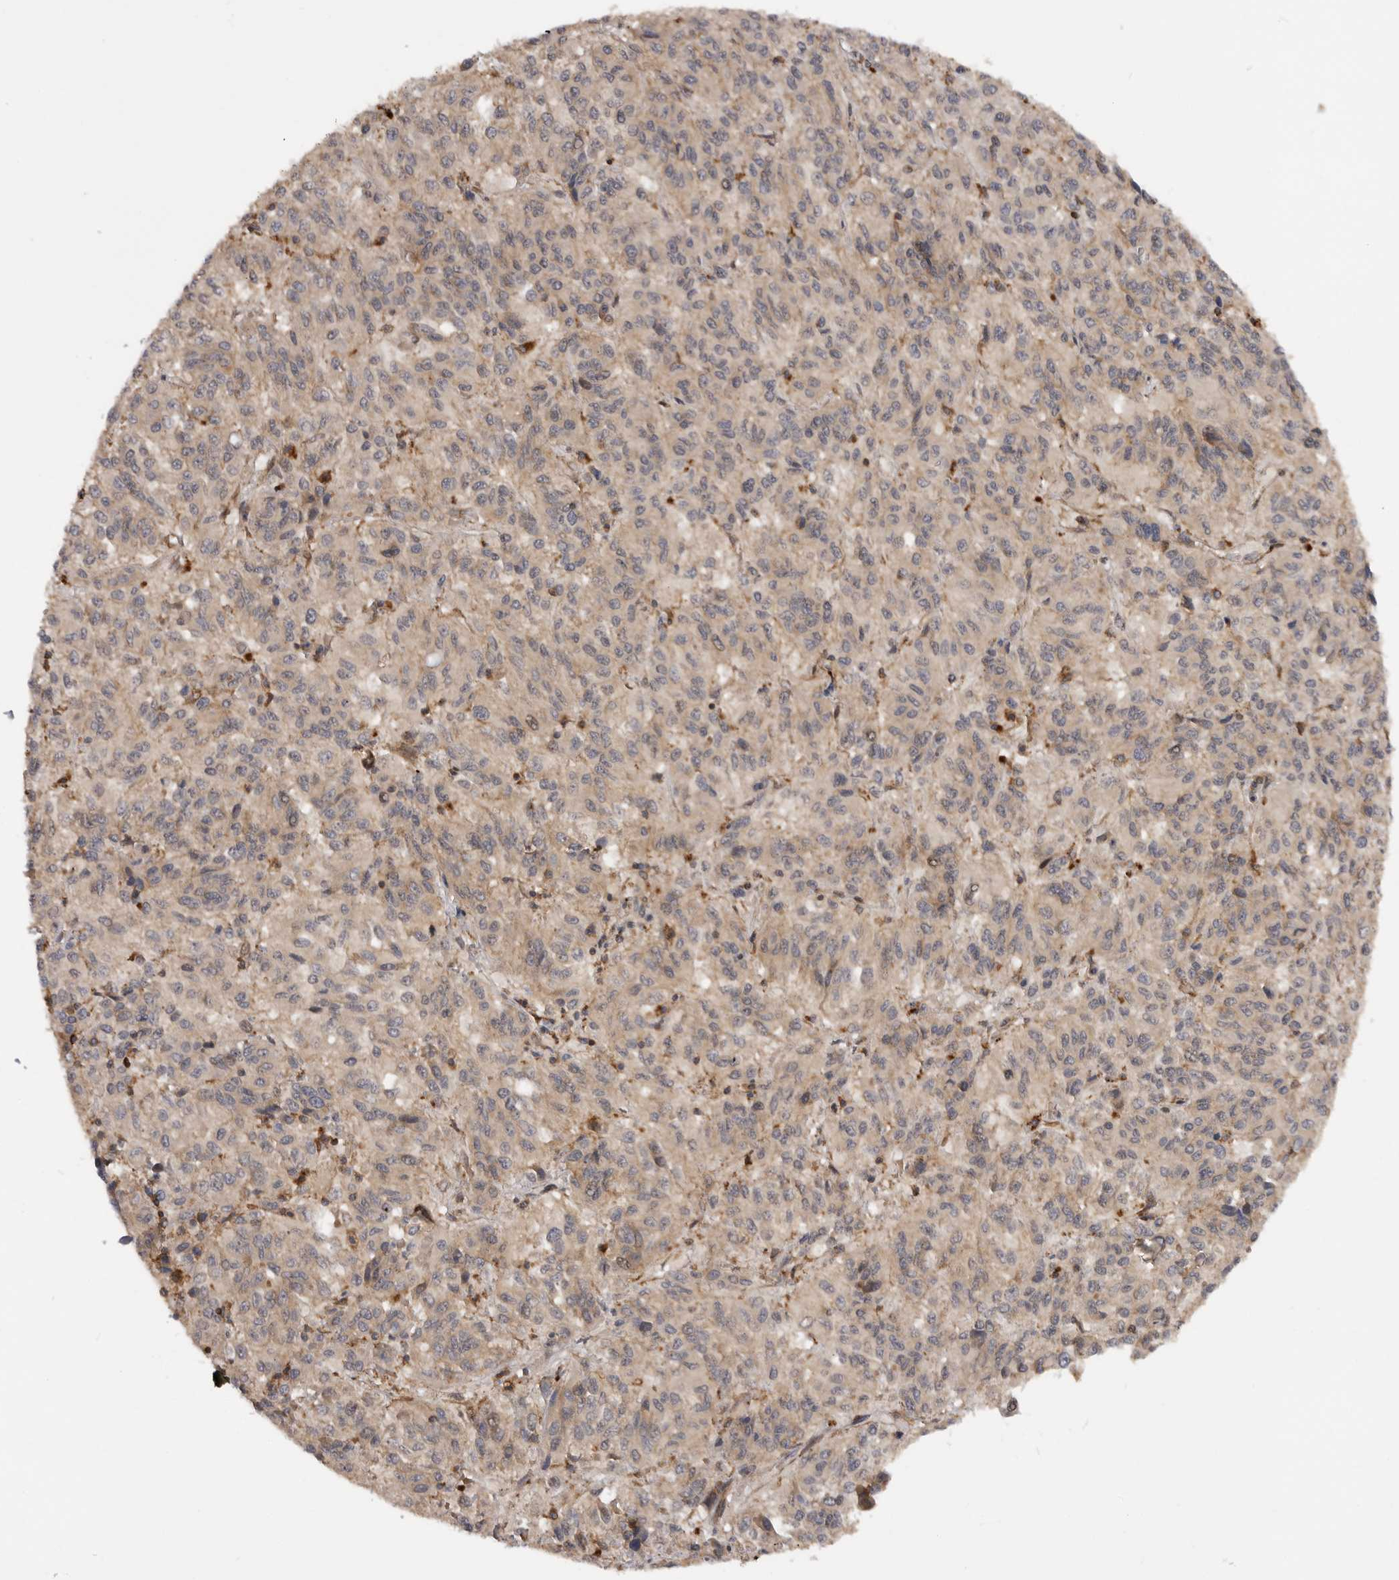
{"staining": {"intensity": "weak", "quantity": "<25%", "location": "cytoplasmic/membranous"}, "tissue": "melanoma", "cell_type": "Tumor cells", "image_type": "cancer", "snomed": [{"axis": "morphology", "description": "Malignant melanoma, Metastatic site"}, {"axis": "topography", "description": "Lung"}], "caption": "DAB immunohistochemical staining of melanoma displays no significant staining in tumor cells.", "gene": "TRIM56", "patient": {"sex": "male", "age": 64}}